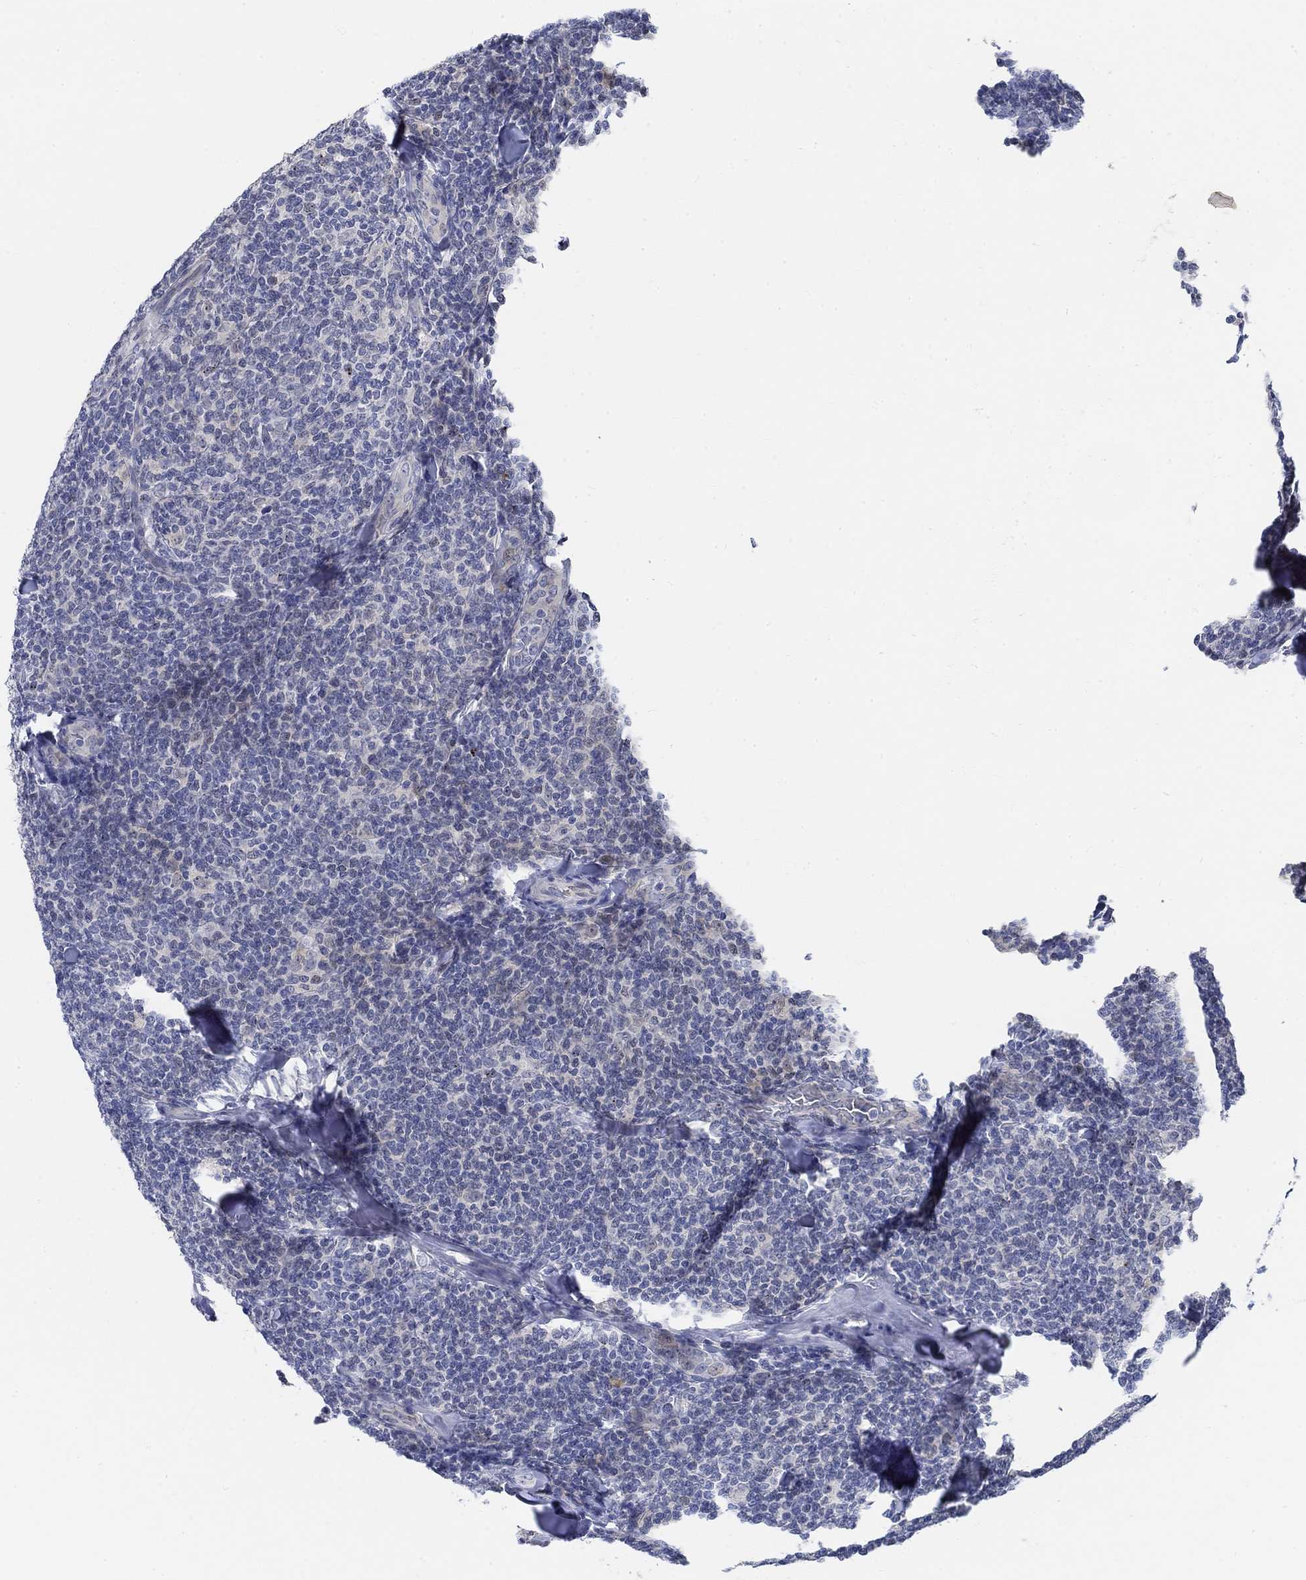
{"staining": {"intensity": "negative", "quantity": "none", "location": "none"}, "tissue": "lymphoma", "cell_type": "Tumor cells", "image_type": "cancer", "snomed": [{"axis": "morphology", "description": "Malignant lymphoma, non-Hodgkin's type, Low grade"}, {"axis": "topography", "description": "Lymph node"}], "caption": "Image shows no significant protein staining in tumor cells of lymphoma.", "gene": "SNTG2", "patient": {"sex": "female", "age": 56}}